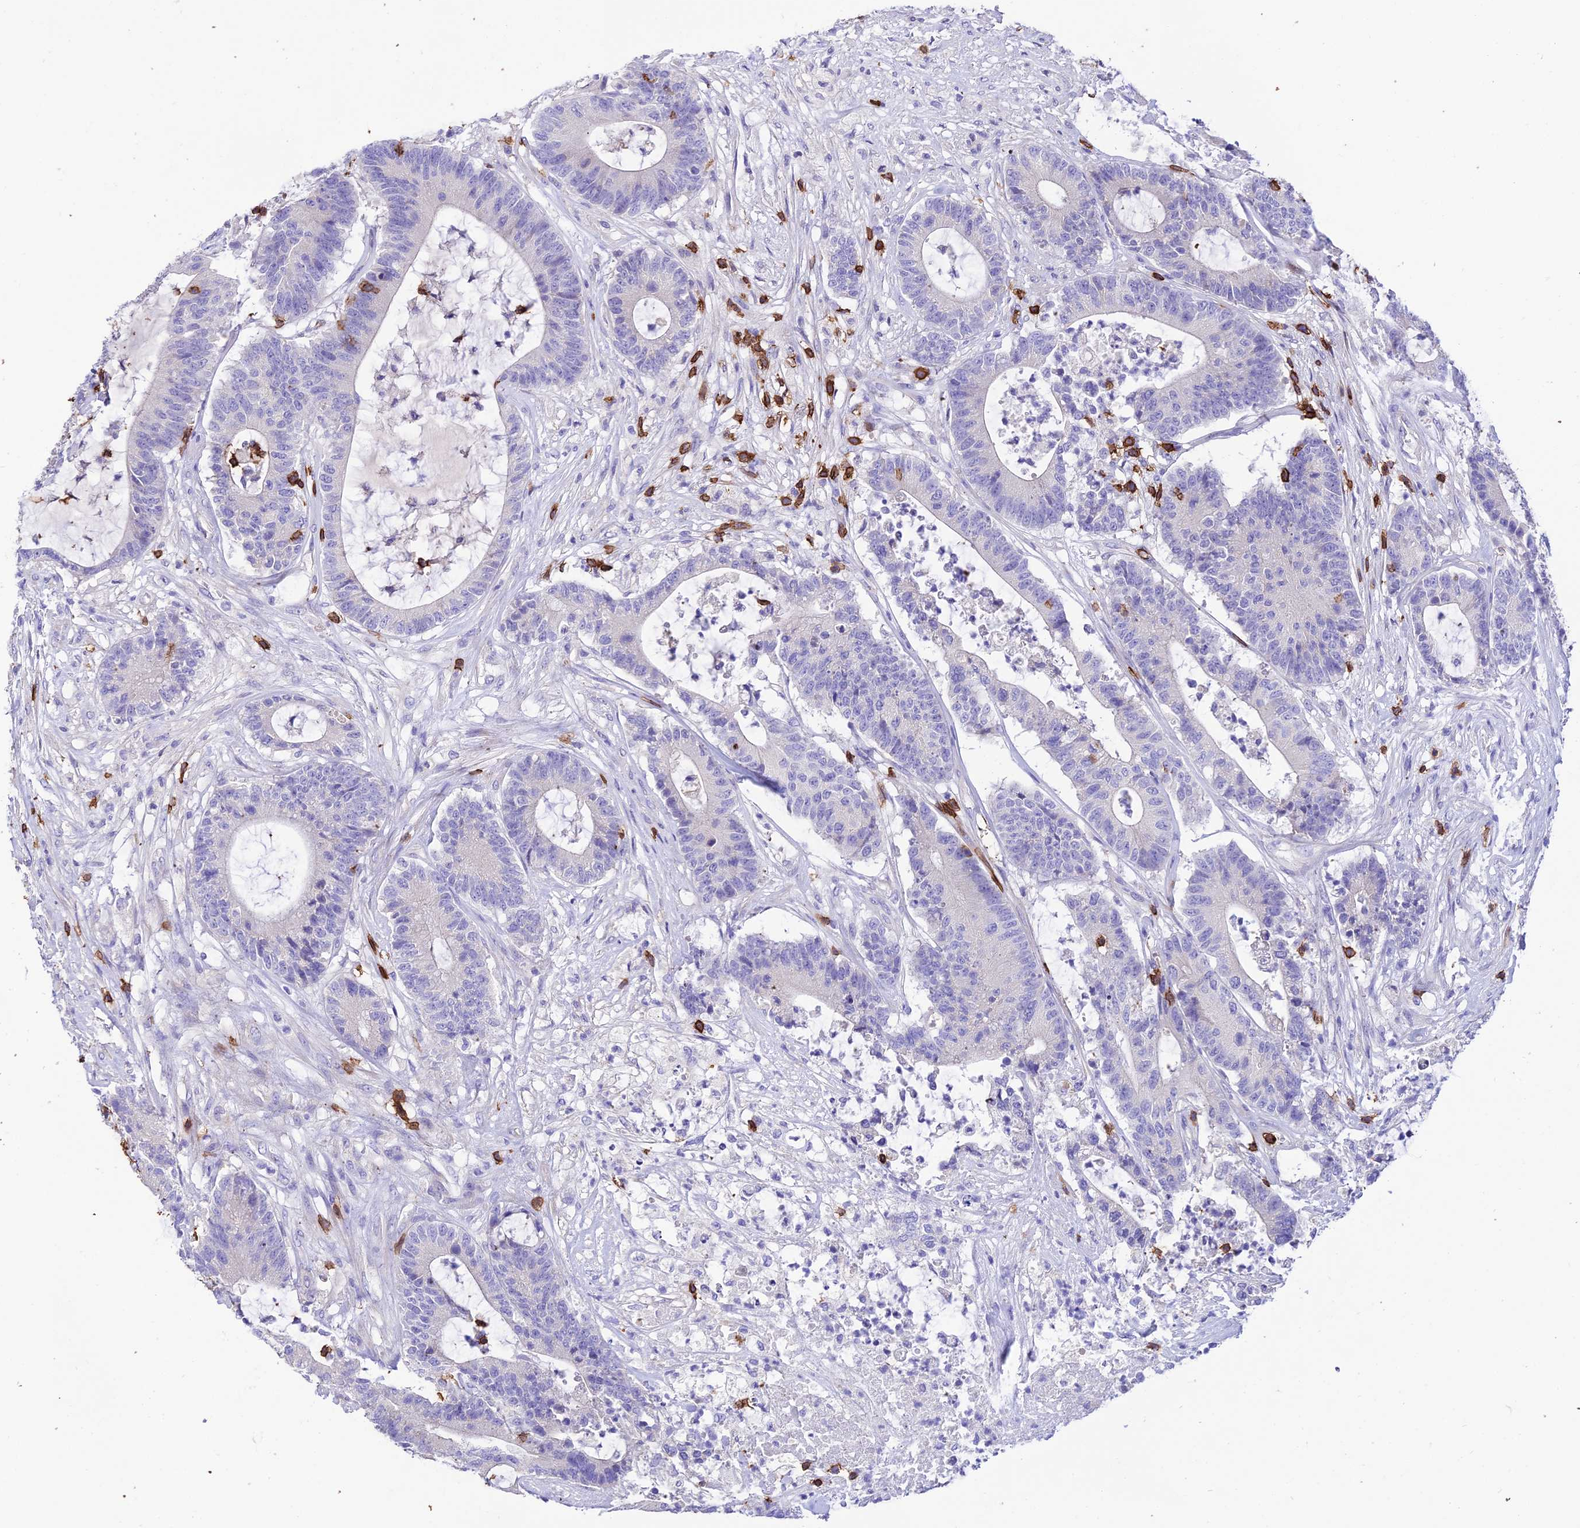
{"staining": {"intensity": "negative", "quantity": "none", "location": "none"}, "tissue": "colorectal cancer", "cell_type": "Tumor cells", "image_type": "cancer", "snomed": [{"axis": "morphology", "description": "Adenocarcinoma, NOS"}, {"axis": "topography", "description": "Colon"}], "caption": "Immunohistochemistry image of colorectal cancer (adenocarcinoma) stained for a protein (brown), which shows no staining in tumor cells.", "gene": "PTPRCAP", "patient": {"sex": "female", "age": 84}}